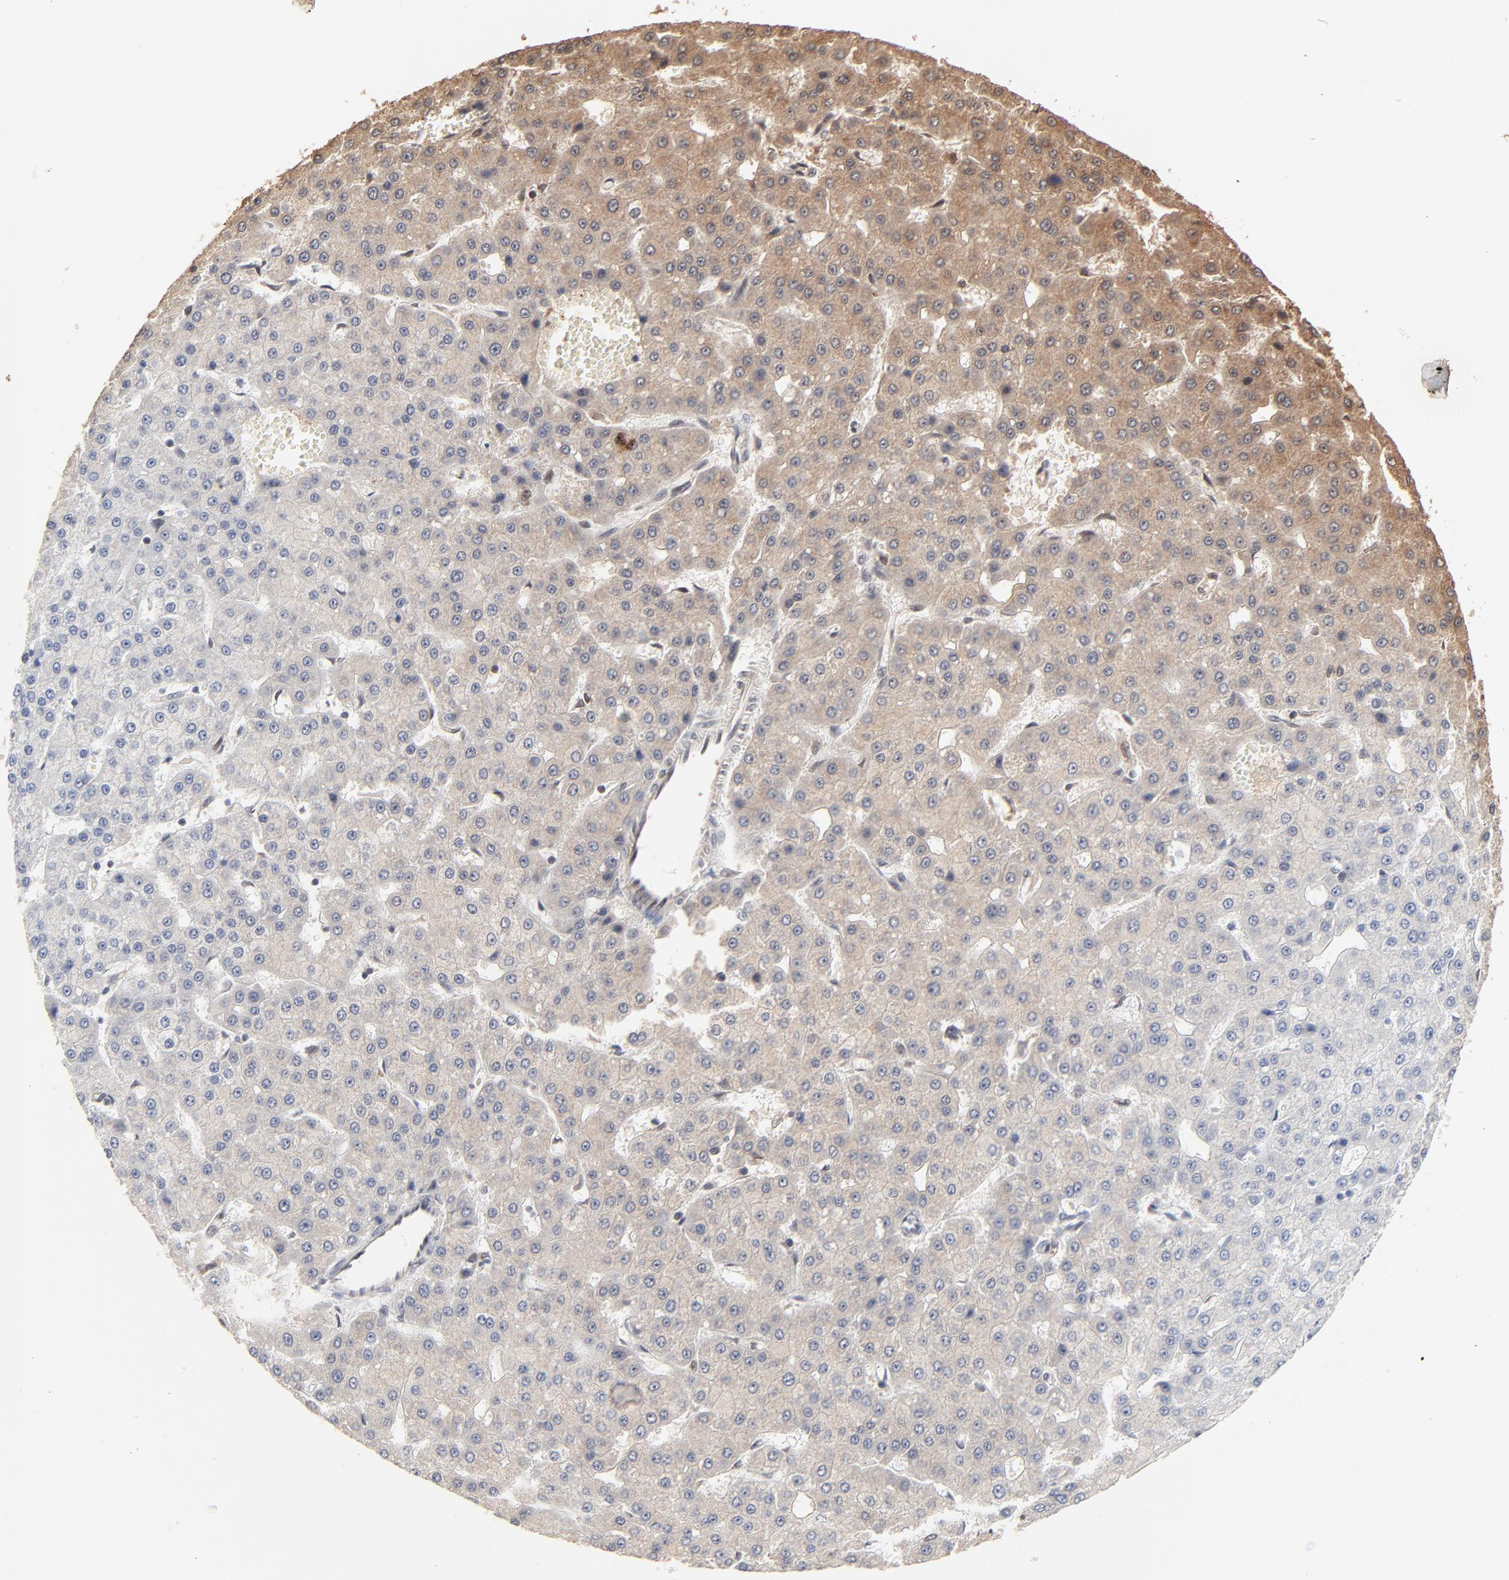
{"staining": {"intensity": "weak", "quantity": ">75%", "location": "cytoplasmic/membranous"}, "tissue": "liver cancer", "cell_type": "Tumor cells", "image_type": "cancer", "snomed": [{"axis": "morphology", "description": "Carcinoma, Hepatocellular, NOS"}, {"axis": "topography", "description": "Liver"}], "caption": "Weak cytoplasmic/membranous protein positivity is seen in approximately >75% of tumor cells in hepatocellular carcinoma (liver). The staining was performed using DAB, with brown indicating positive protein expression. Nuclei are stained blue with hematoxylin.", "gene": "FAM227A", "patient": {"sex": "male", "age": 47}}